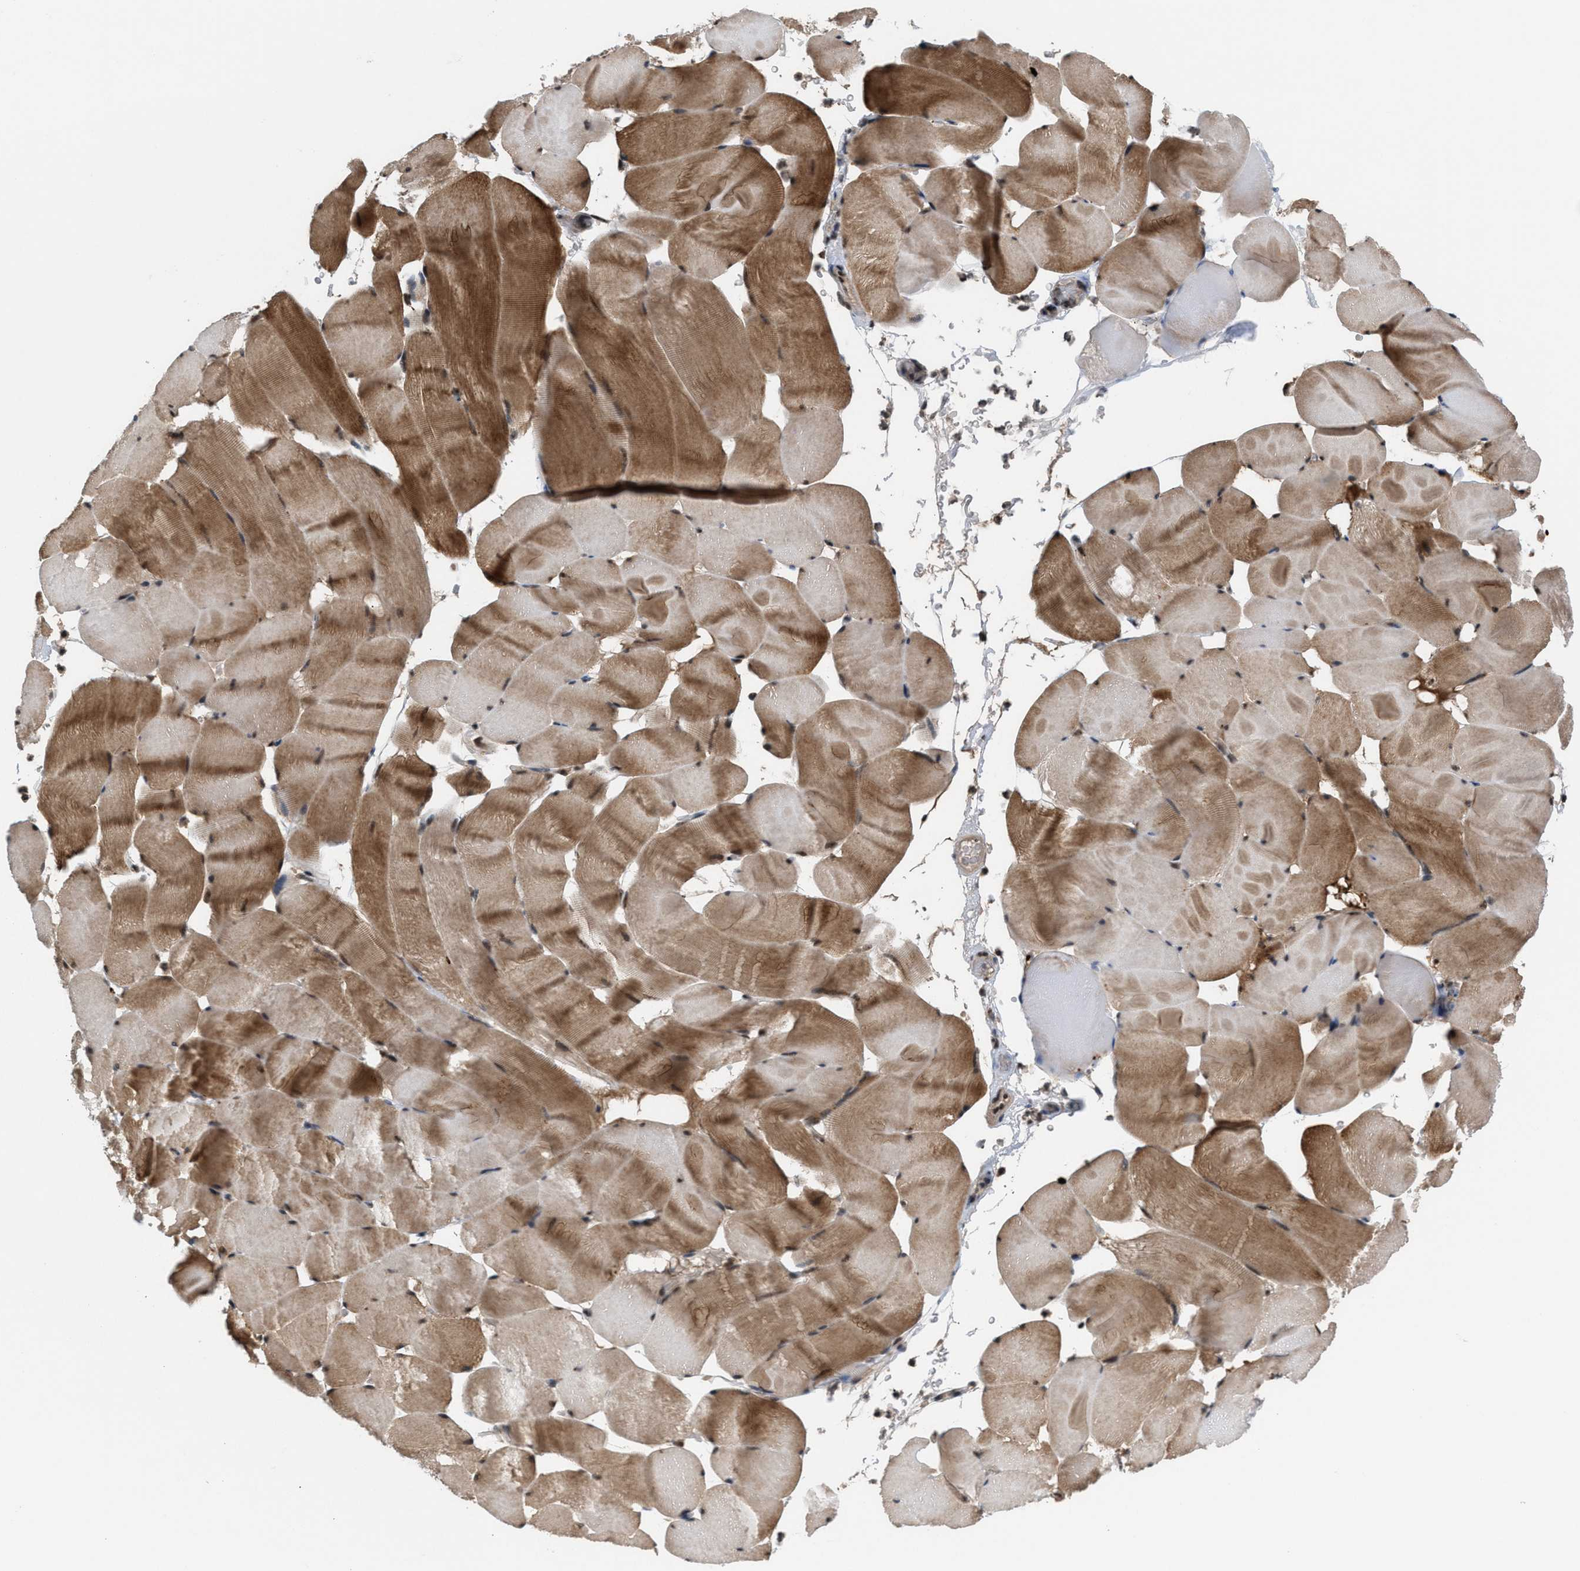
{"staining": {"intensity": "moderate", "quantity": ">75%", "location": "cytoplasmic/membranous,nuclear"}, "tissue": "skeletal muscle", "cell_type": "Myocytes", "image_type": "normal", "snomed": [{"axis": "morphology", "description": "Normal tissue, NOS"}, {"axis": "topography", "description": "Skeletal muscle"}], "caption": "This photomicrograph exhibits unremarkable skeletal muscle stained with immunohistochemistry to label a protein in brown. The cytoplasmic/membranous,nuclear of myocytes show moderate positivity for the protein. Nuclei are counter-stained blue.", "gene": "PRPF4", "patient": {"sex": "male", "age": 62}}